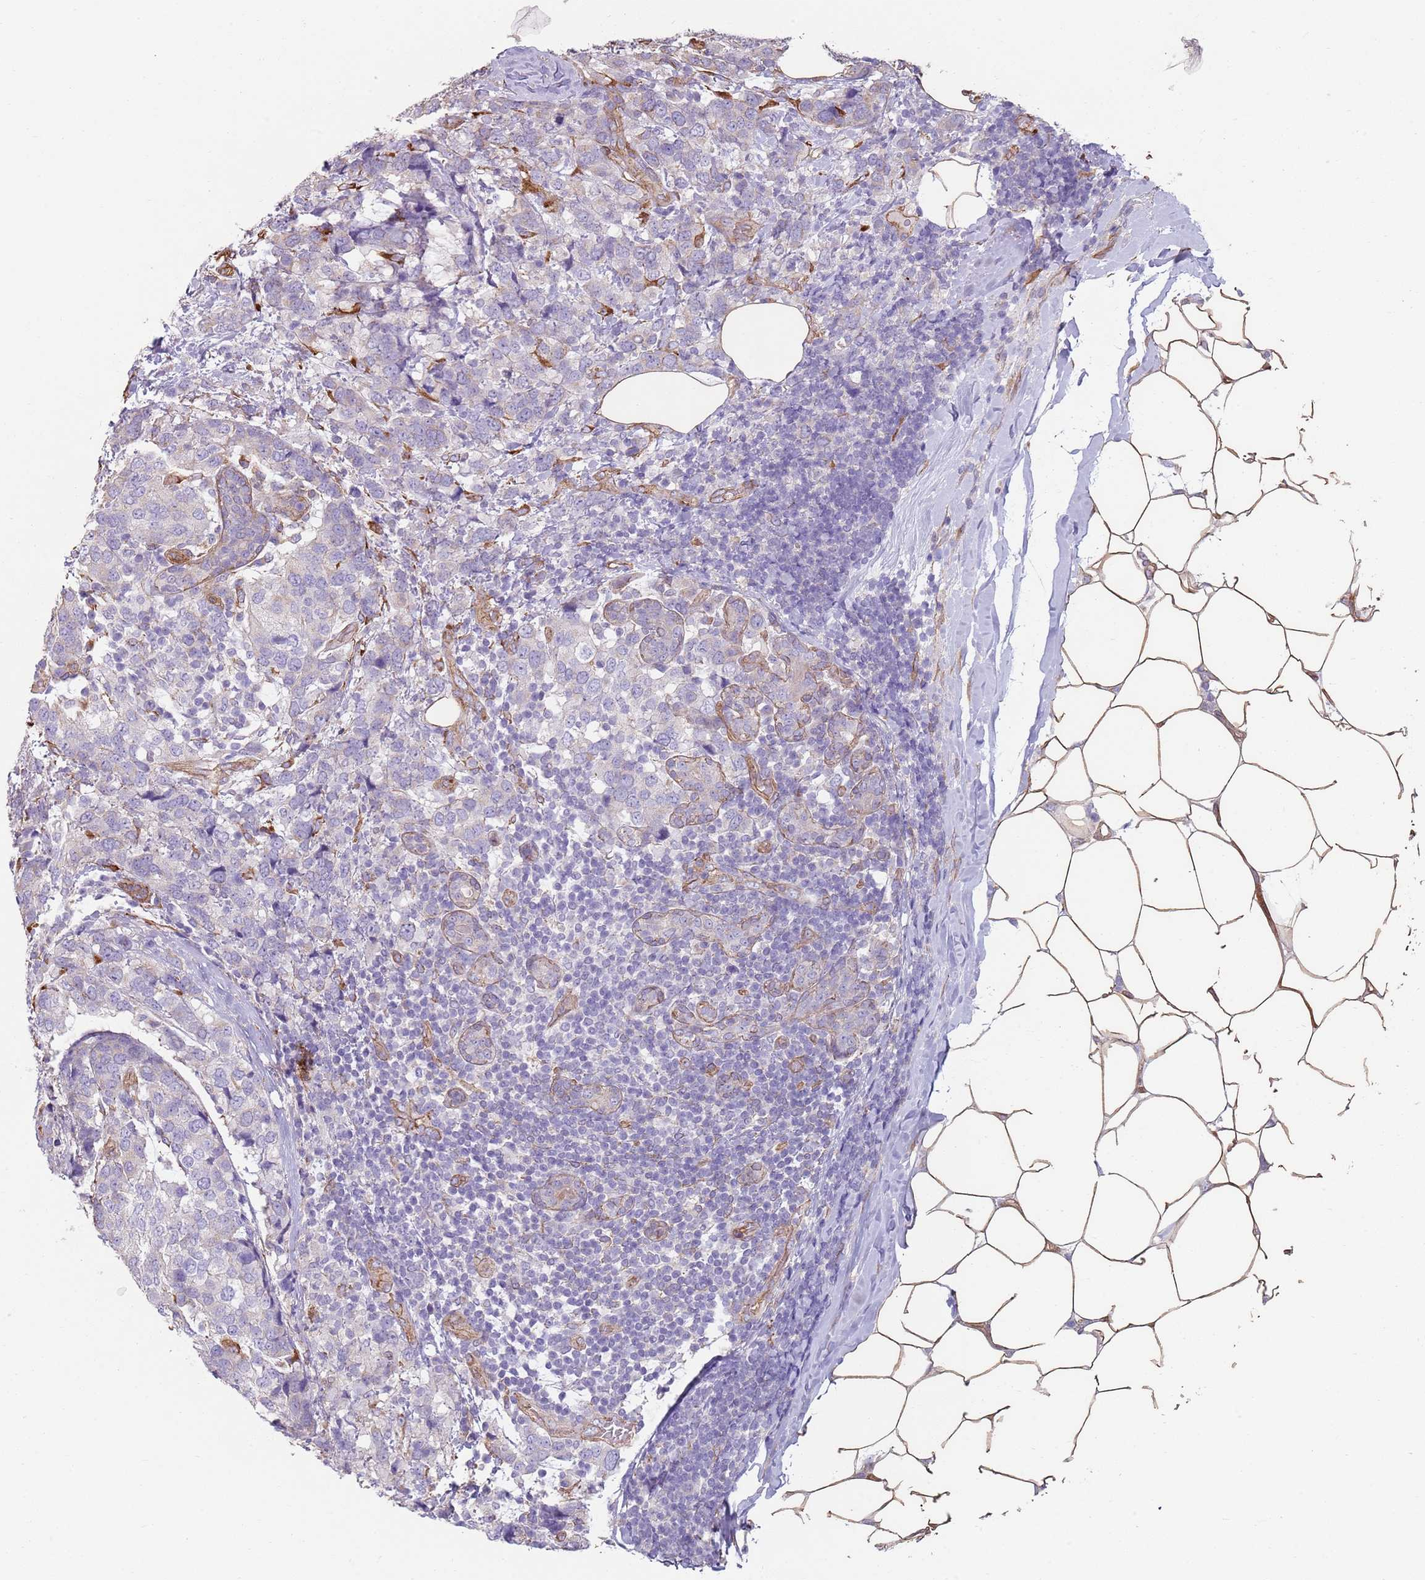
{"staining": {"intensity": "negative", "quantity": "none", "location": "none"}, "tissue": "breast cancer", "cell_type": "Tumor cells", "image_type": "cancer", "snomed": [{"axis": "morphology", "description": "Lobular carcinoma"}, {"axis": "topography", "description": "Breast"}], "caption": "The photomicrograph shows no significant staining in tumor cells of breast lobular carcinoma.", "gene": "PHLPP2", "patient": {"sex": "female", "age": 59}}